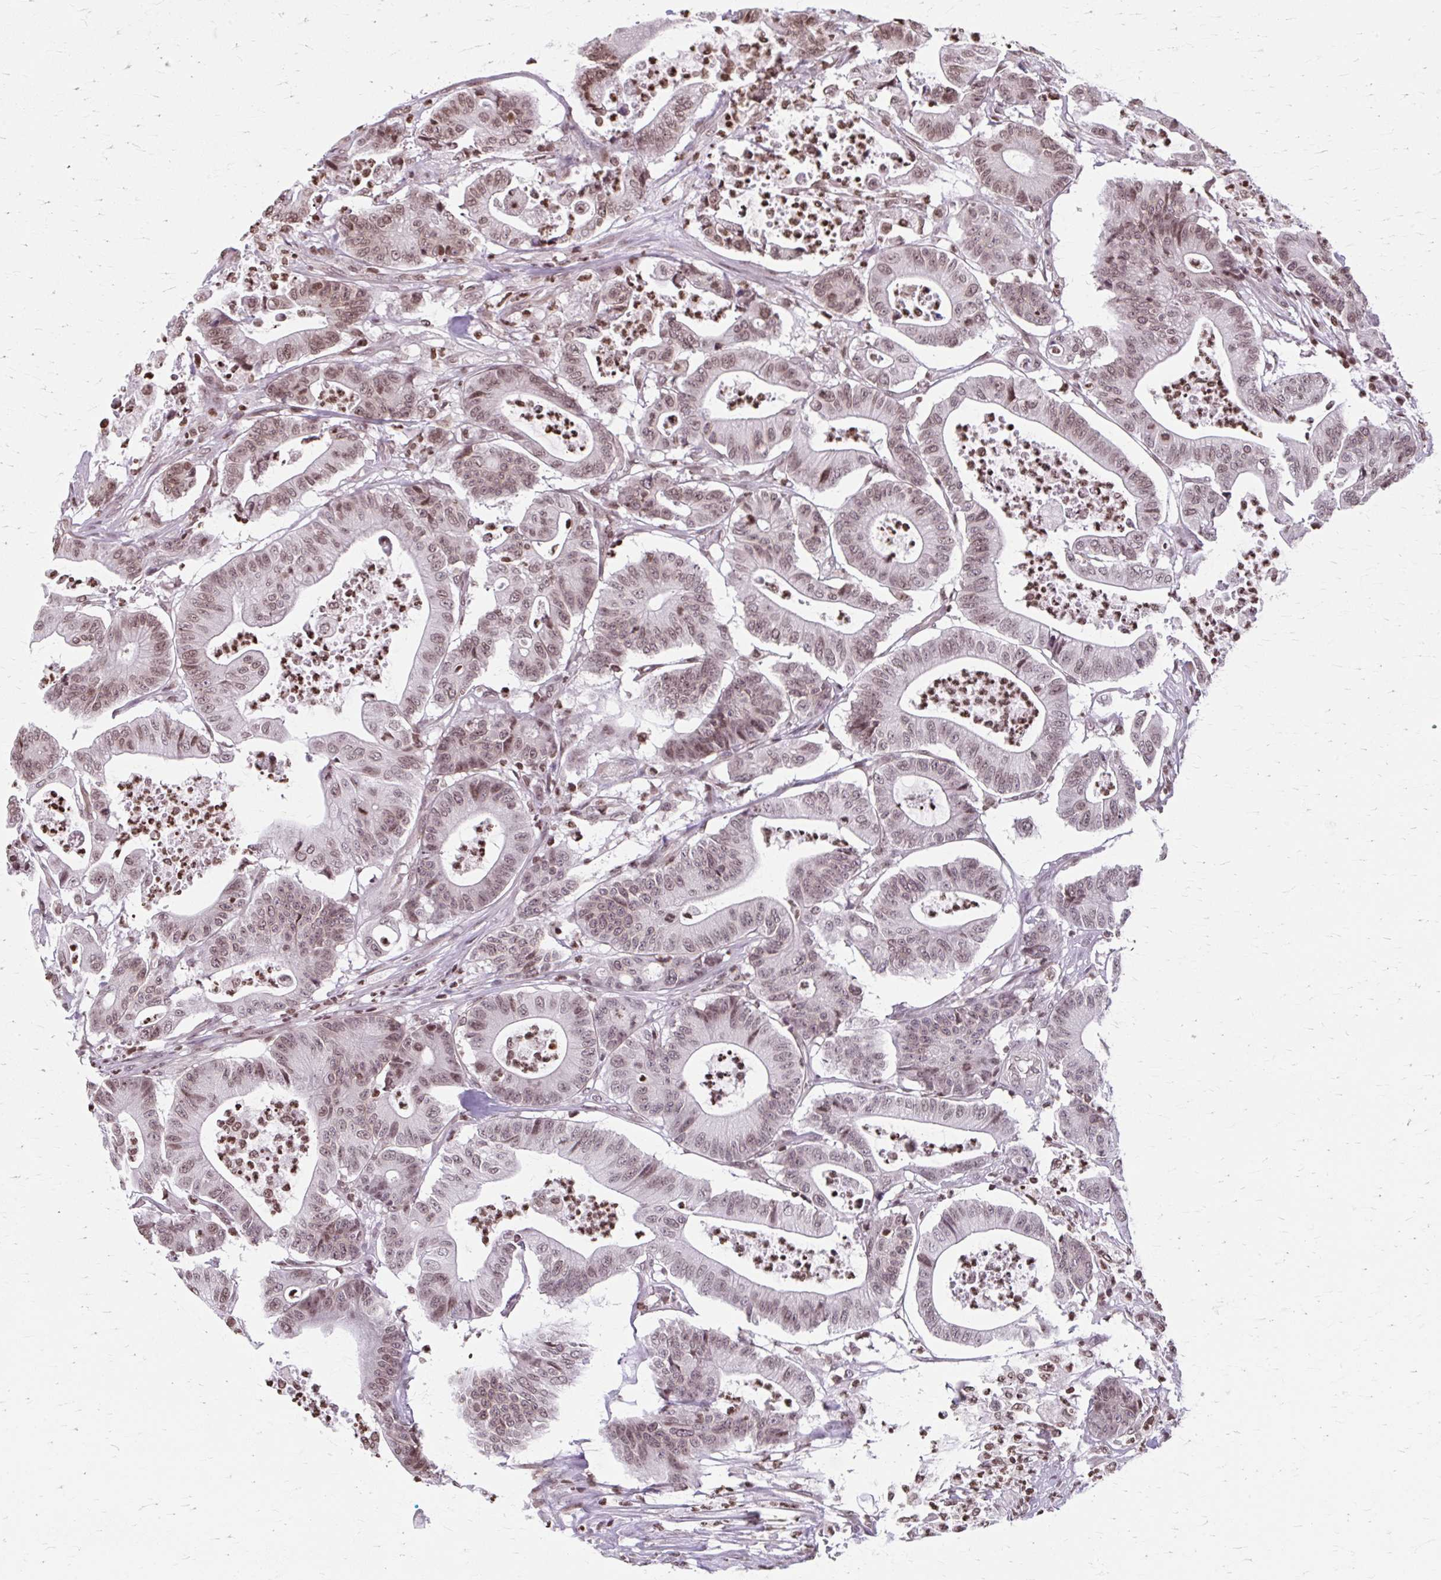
{"staining": {"intensity": "moderate", "quantity": "25%-75%", "location": "nuclear"}, "tissue": "colorectal cancer", "cell_type": "Tumor cells", "image_type": "cancer", "snomed": [{"axis": "morphology", "description": "Adenocarcinoma, NOS"}, {"axis": "topography", "description": "Colon"}], "caption": "Protein expression analysis of adenocarcinoma (colorectal) reveals moderate nuclear positivity in approximately 25%-75% of tumor cells. (Stains: DAB (3,3'-diaminobenzidine) in brown, nuclei in blue, Microscopy: brightfield microscopy at high magnification).", "gene": "ORC3", "patient": {"sex": "female", "age": 84}}